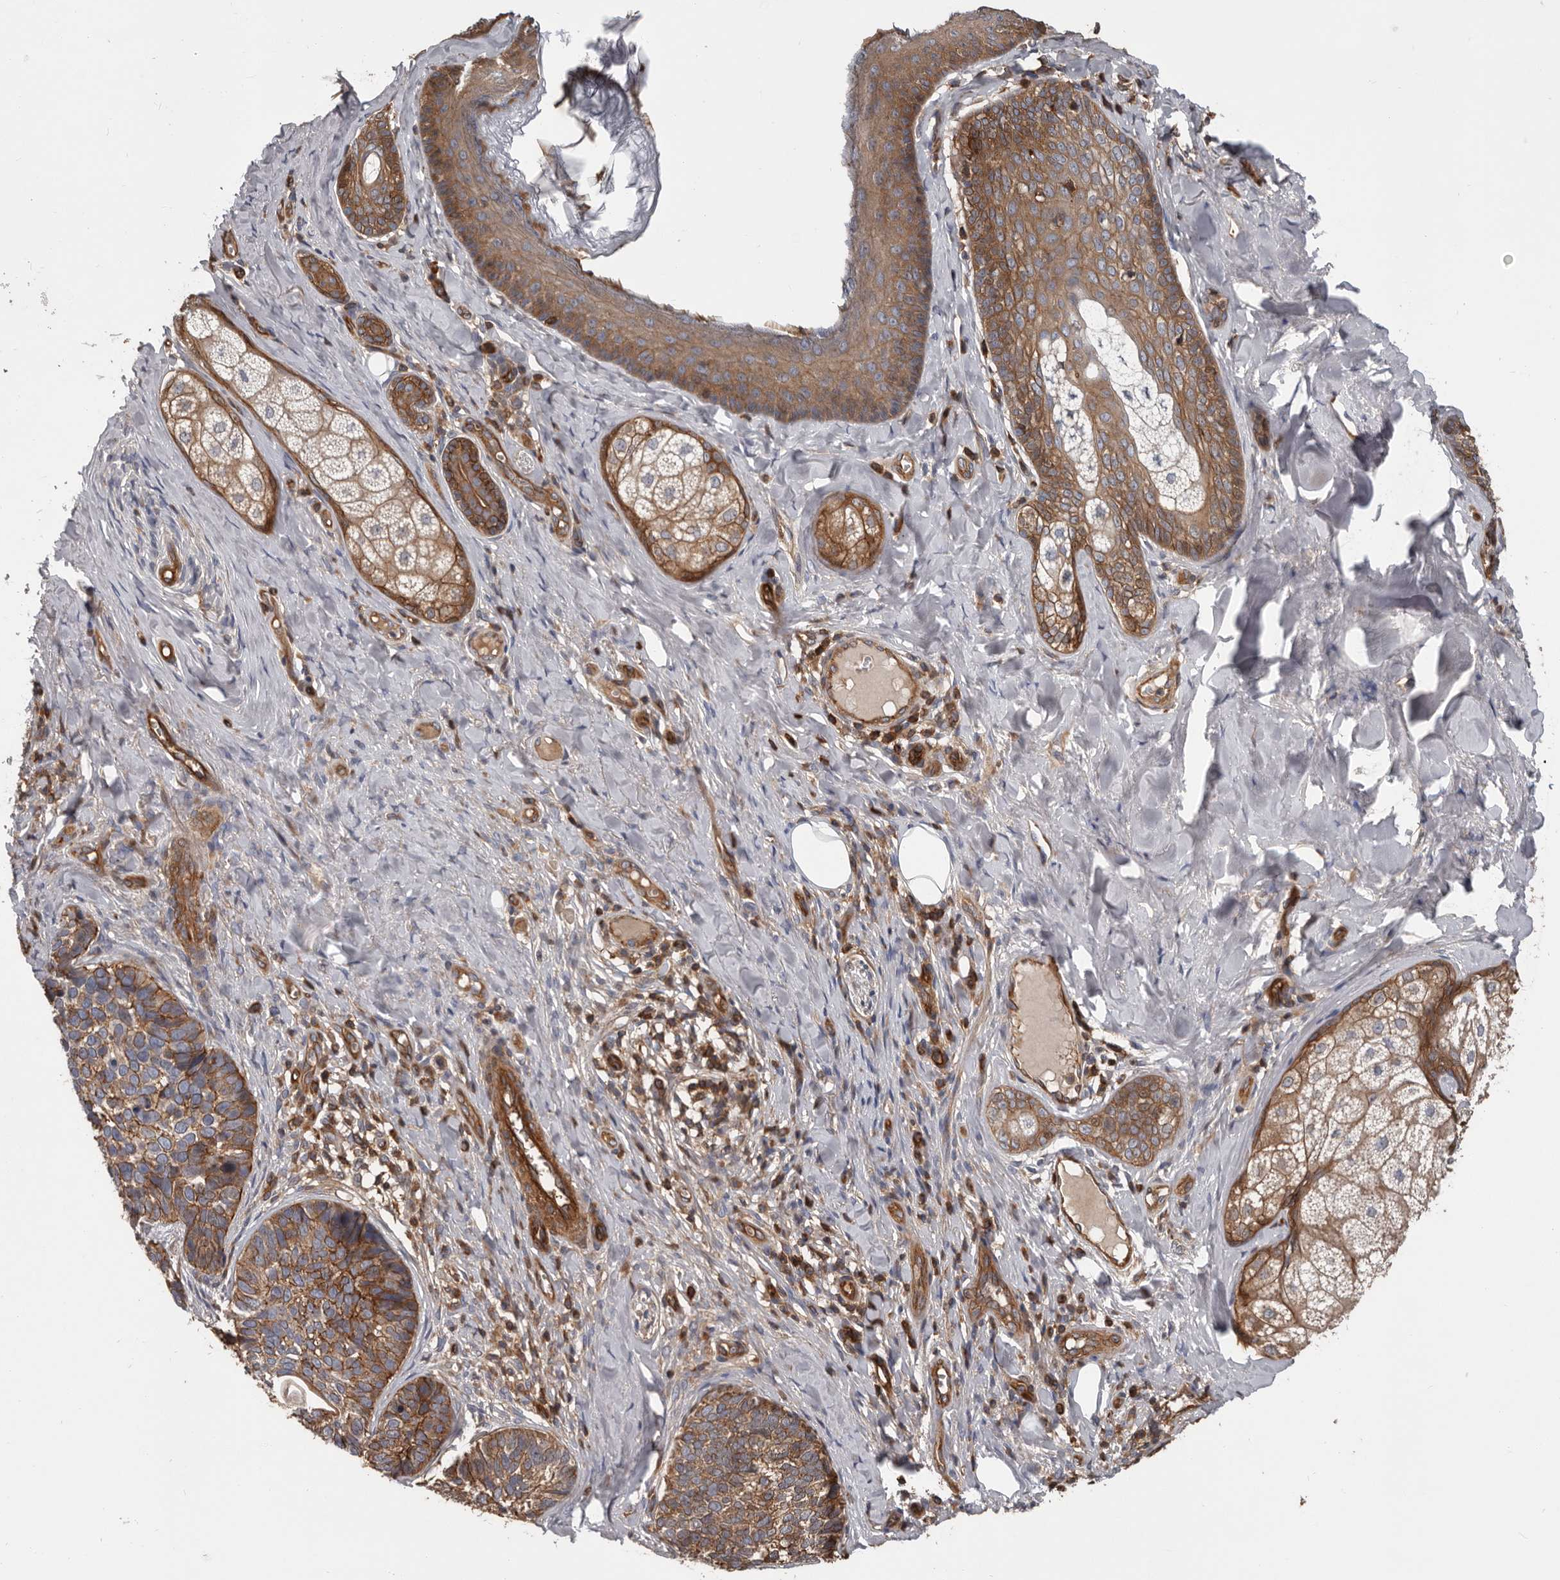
{"staining": {"intensity": "moderate", "quantity": ">75%", "location": "cytoplasmic/membranous"}, "tissue": "skin cancer", "cell_type": "Tumor cells", "image_type": "cancer", "snomed": [{"axis": "morphology", "description": "Basal cell carcinoma"}, {"axis": "topography", "description": "Skin"}], "caption": "Tumor cells display moderate cytoplasmic/membranous expression in approximately >75% of cells in skin cancer (basal cell carcinoma).", "gene": "PNRC2", "patient": {"sex": "male", "age": 62}}